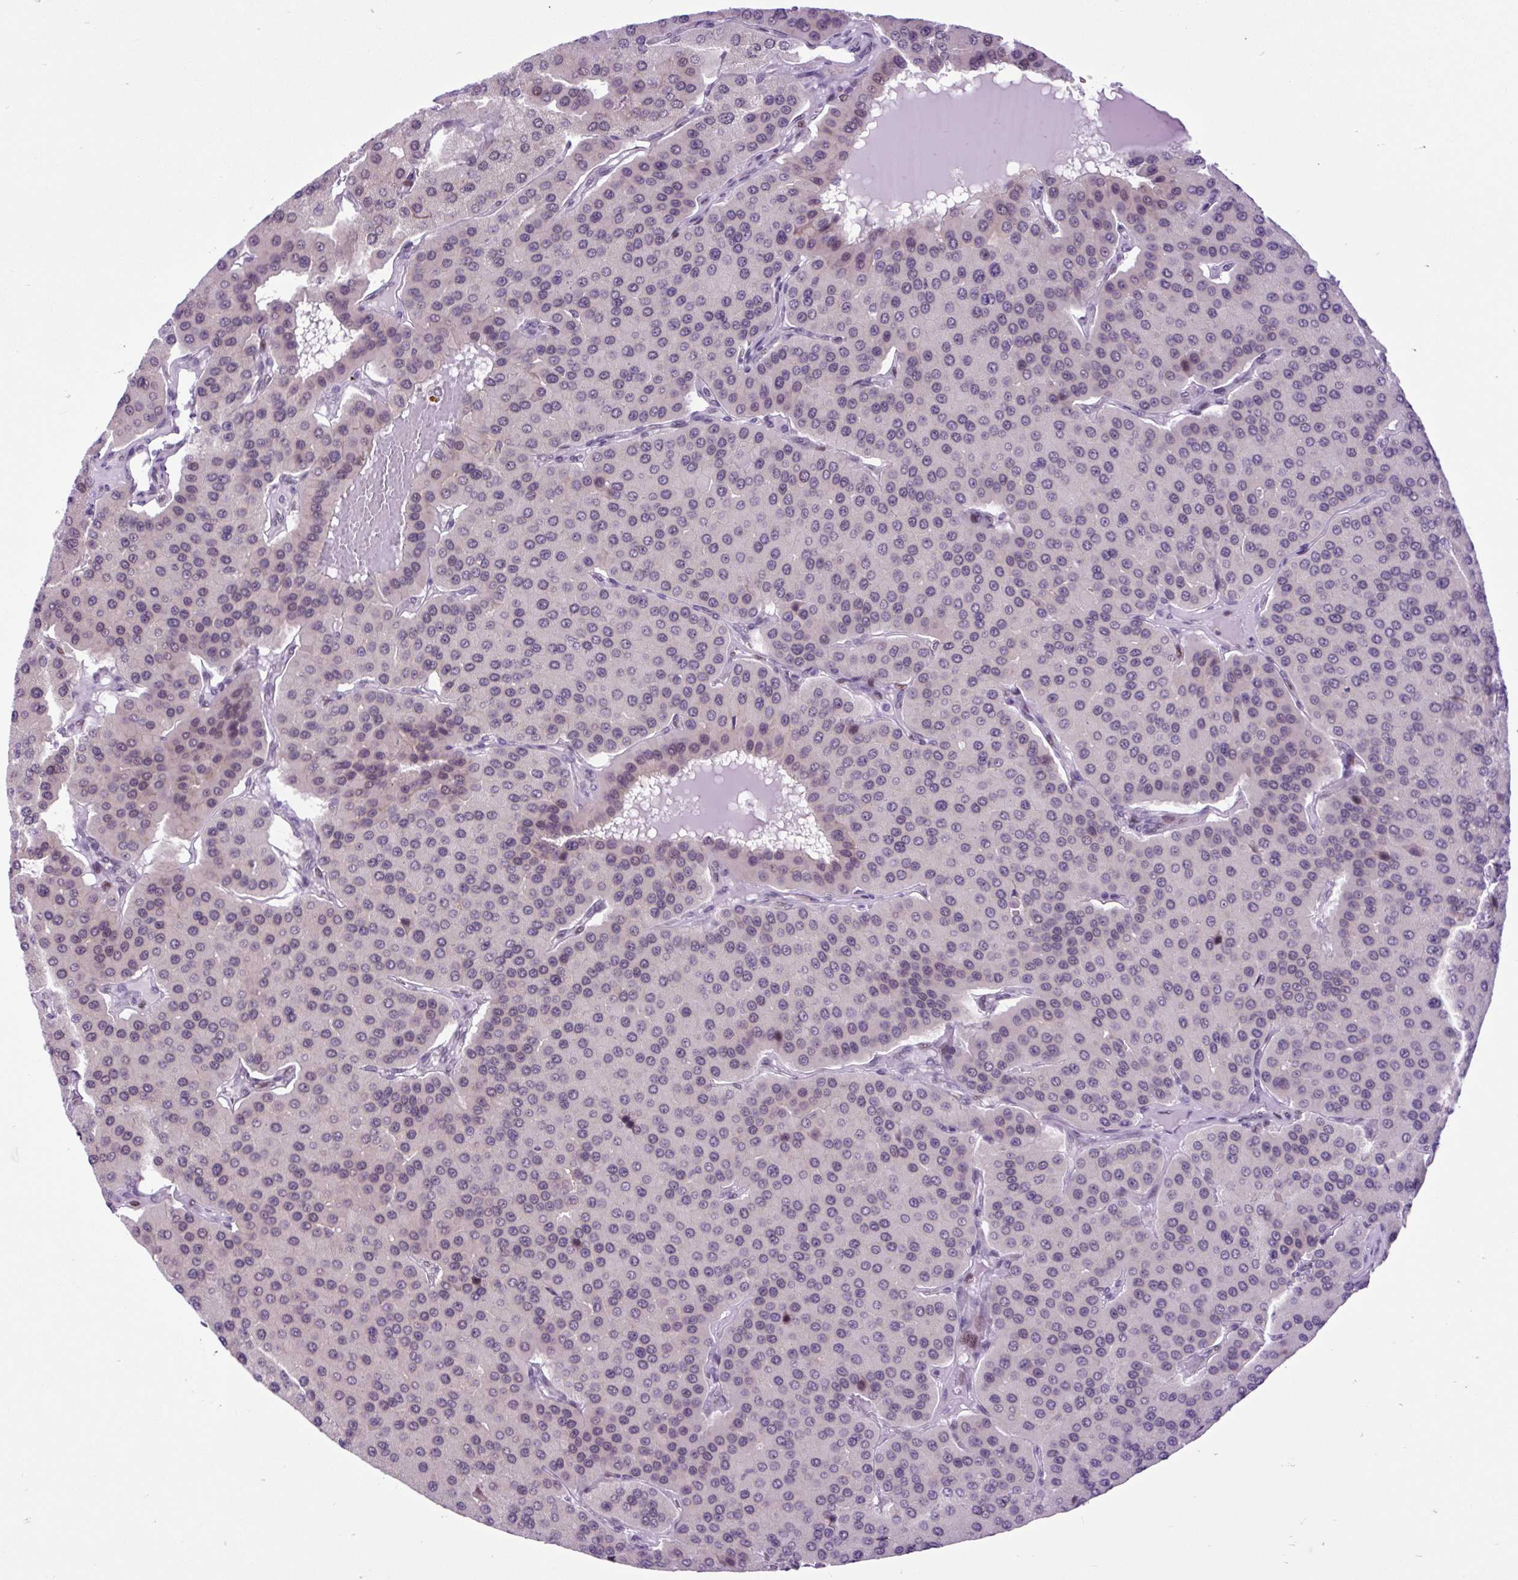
{"staining": {"intensity": "weak", "quantity": "25%-75%", "location": "nuclear"}, "tissue": "parathyroid gland", "cell_type": "Glandular cells", "image_type": "normal", "snomed": [{"axis": "morphology", "description": "Normal tissue, NOS"}, {"axis": "morphology", "description": "Adenoma, NOS"}, {"axis": "topography", "description": "Parathyroid gland"}], "caption": "Glandular cells show weak nuclear expression in about 25%-75% of cells in benign parathyroid gland. The protein of interest is shown in brown color, while the nuclei are stained blue.", "gene": "CLK2", "patient": {"sex": "female", "age": 86}}